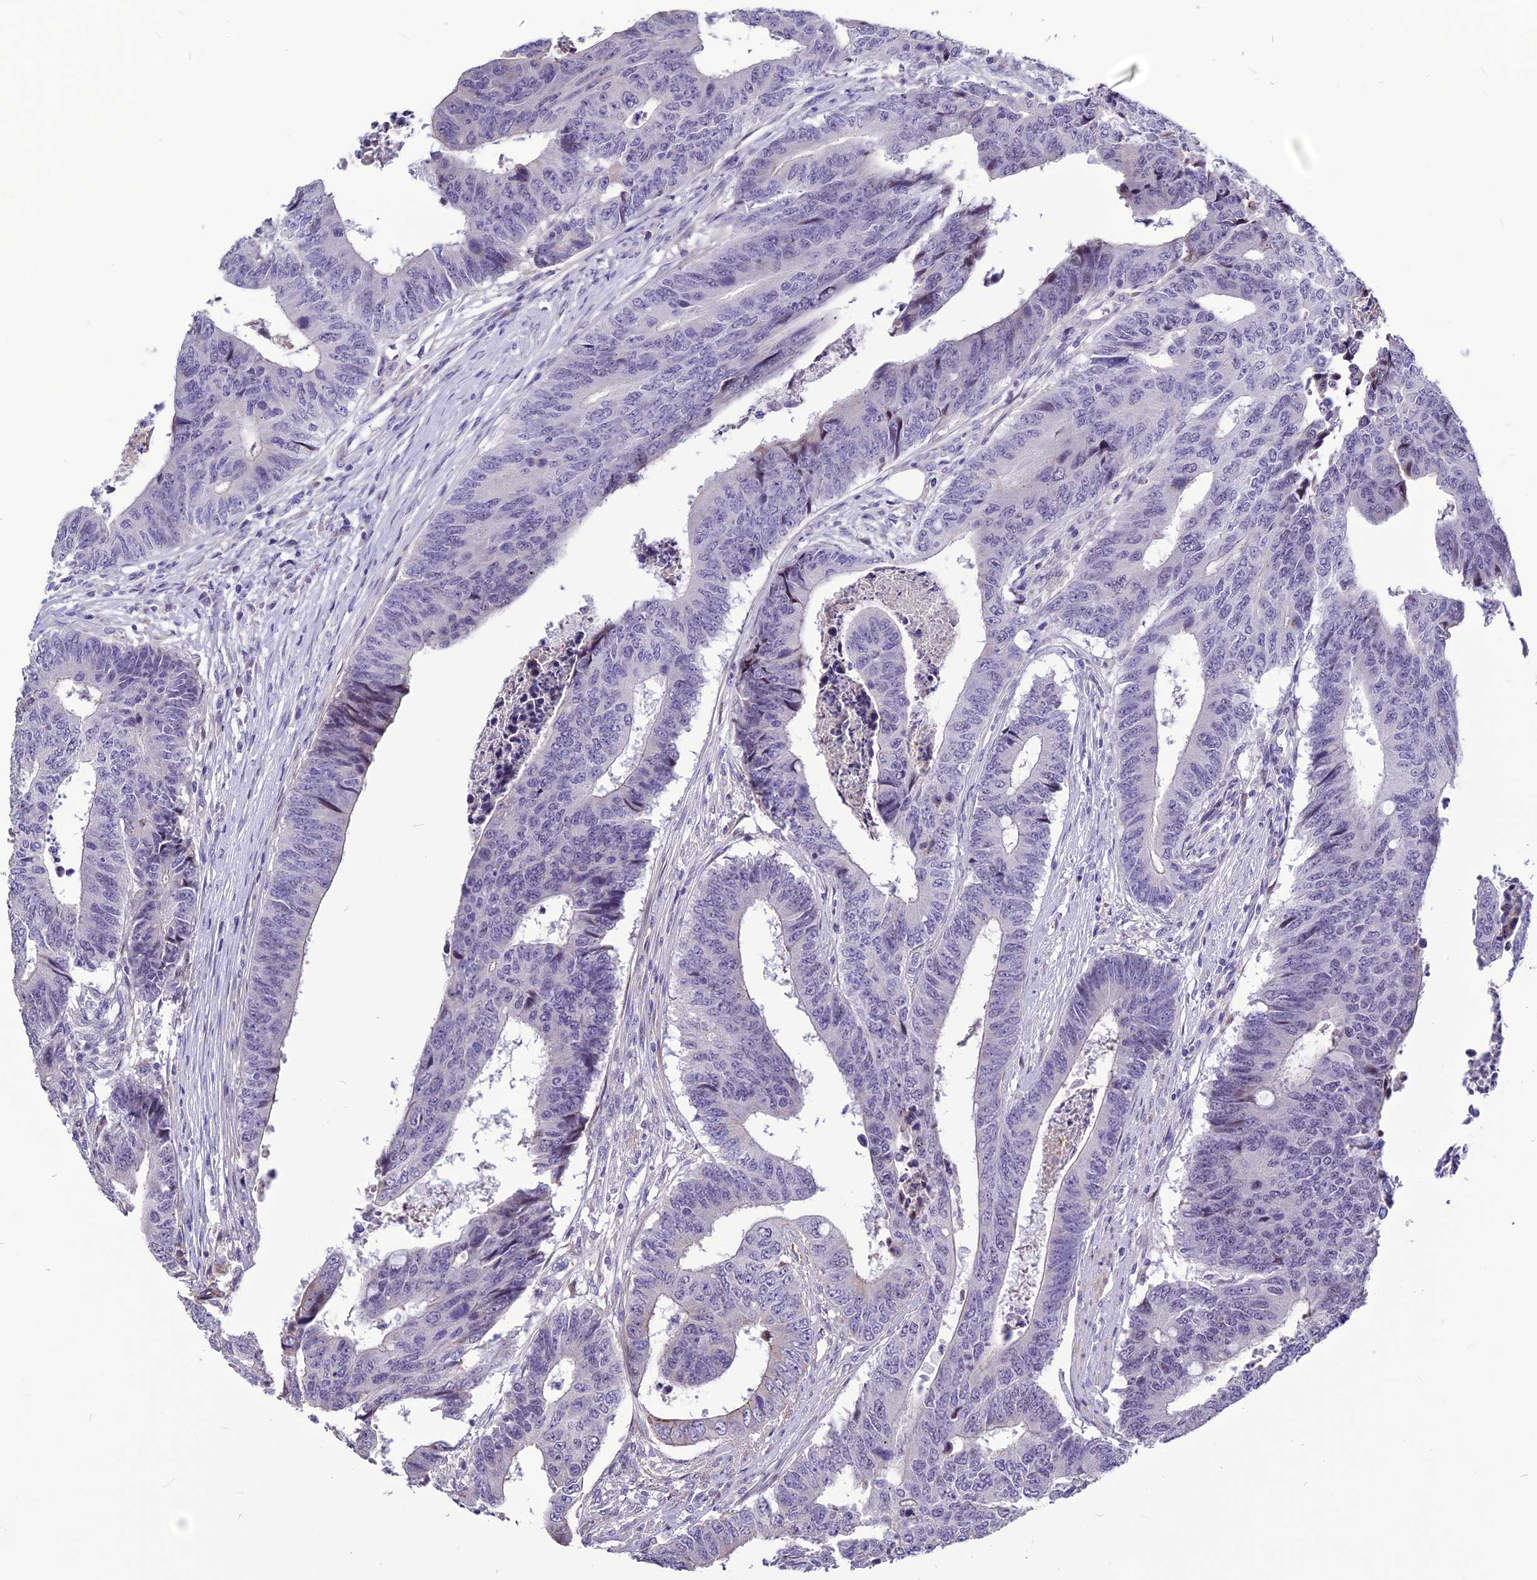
{"staining": {"intensity": "negative", "quantity": "none", "location": "none"}, "tissue": "colorectal cancer", "cell_type": "Tumor cells", "image_type": "cancer", "snomed": [{"axis": "morphology", "description": "Adenocarcinoma, NOS"}, {"axis": "topography", "description": "Rectum"}], "caption": "Tumor cells show no significant protein expression in colorectal adenocarcinoma.", "gene": "SPG21", "patient": {"sex": "male", "age": 84}}